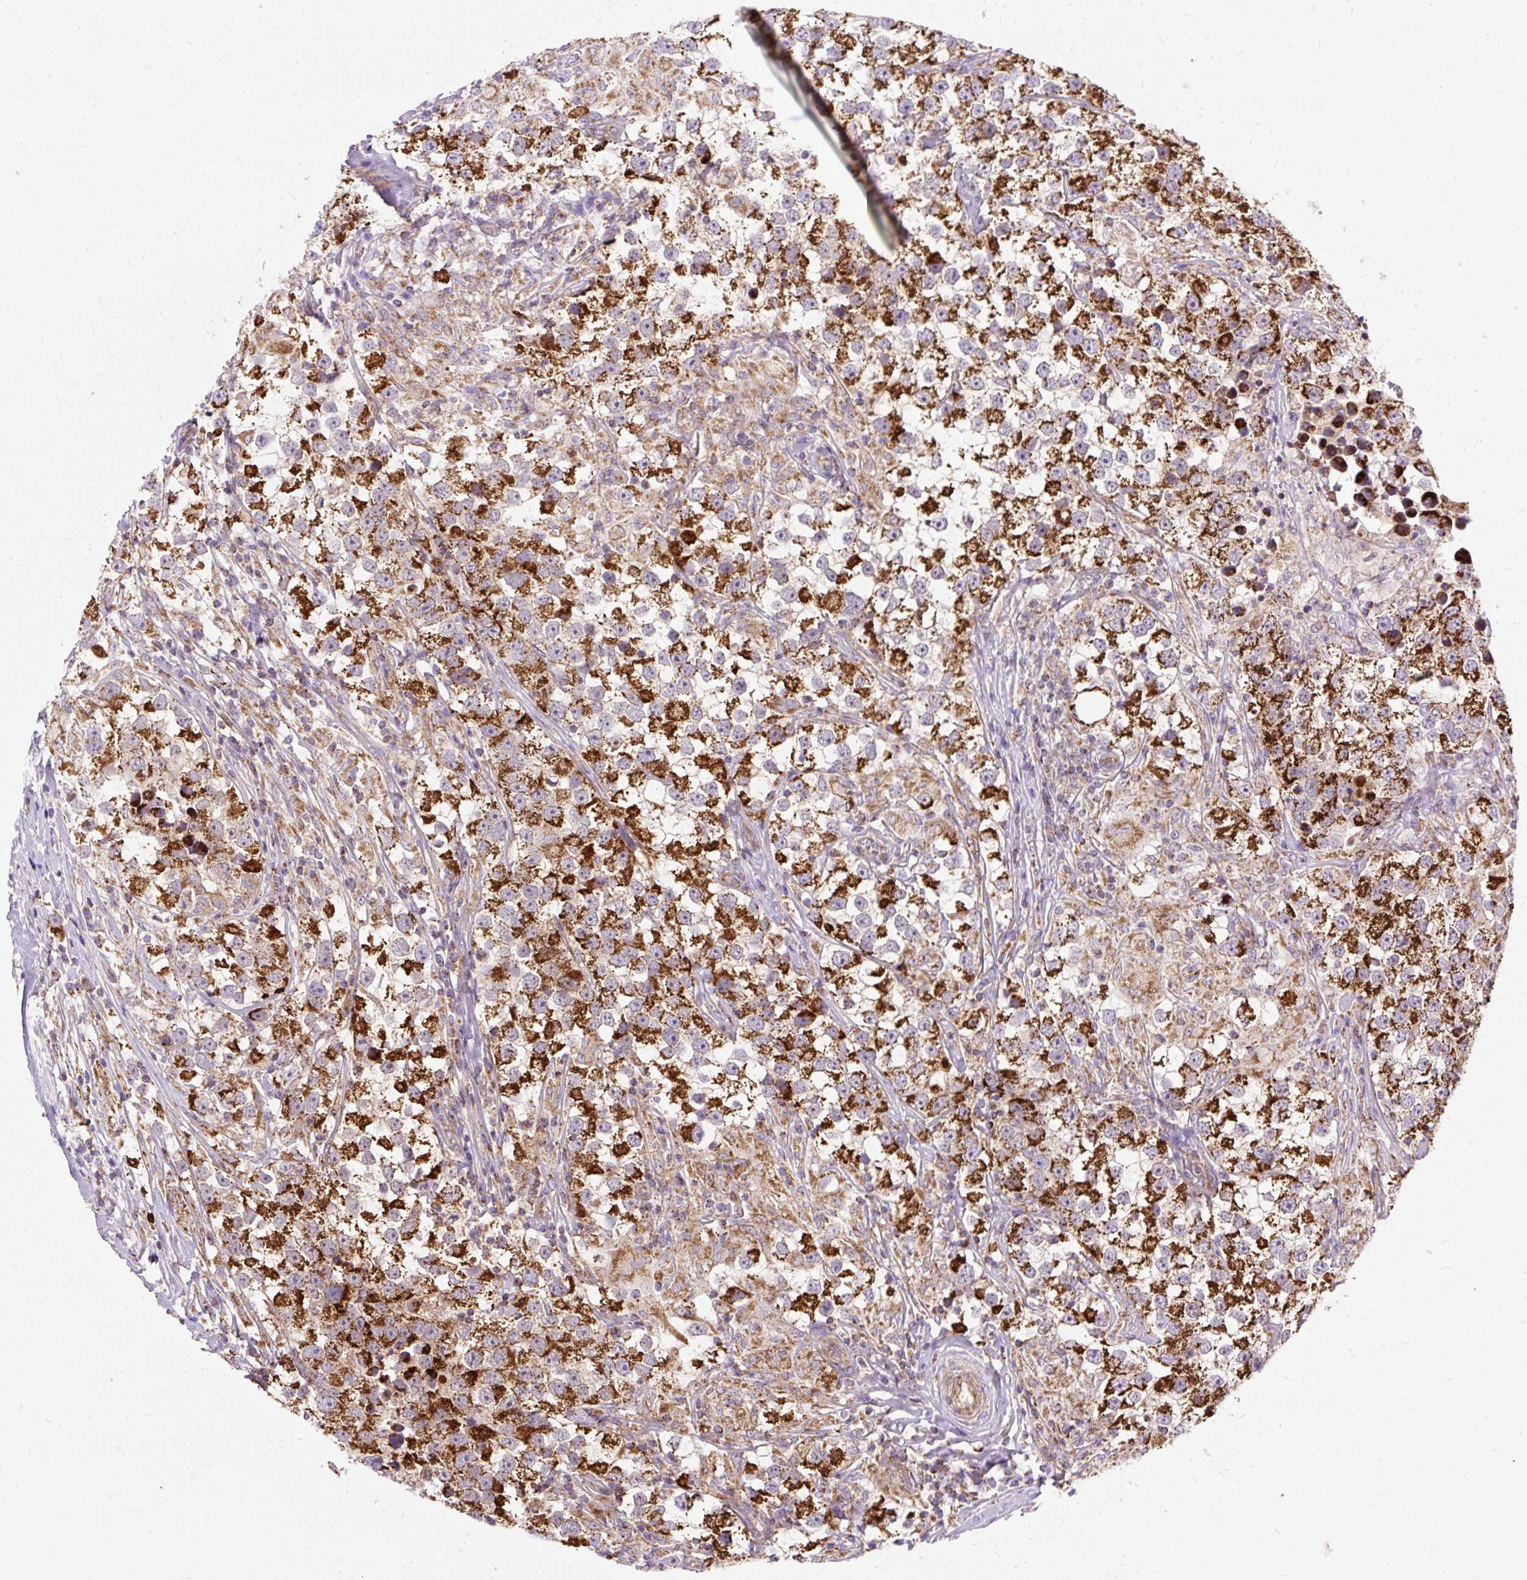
{"staining": {"intensity": "strong", "quantity": ">75%", "location": "cytoplasmic/membranous"}, "tissue": "testis cancer", "cell_type": "Tumor cells", "image_type": "cancer", "snomed": [{"axis": "morphology", "description": "Seminoma, NOS"}, {"axis": "topography", "description": "Testis"}], "caption": "This is a photomicrograph of IHC staining of testis cancer, which shows strong staining in the cytoplasmic/membranous of tumor cells.", "gene": "CEP290", "patient": {"sex": "male", "age": 46}}